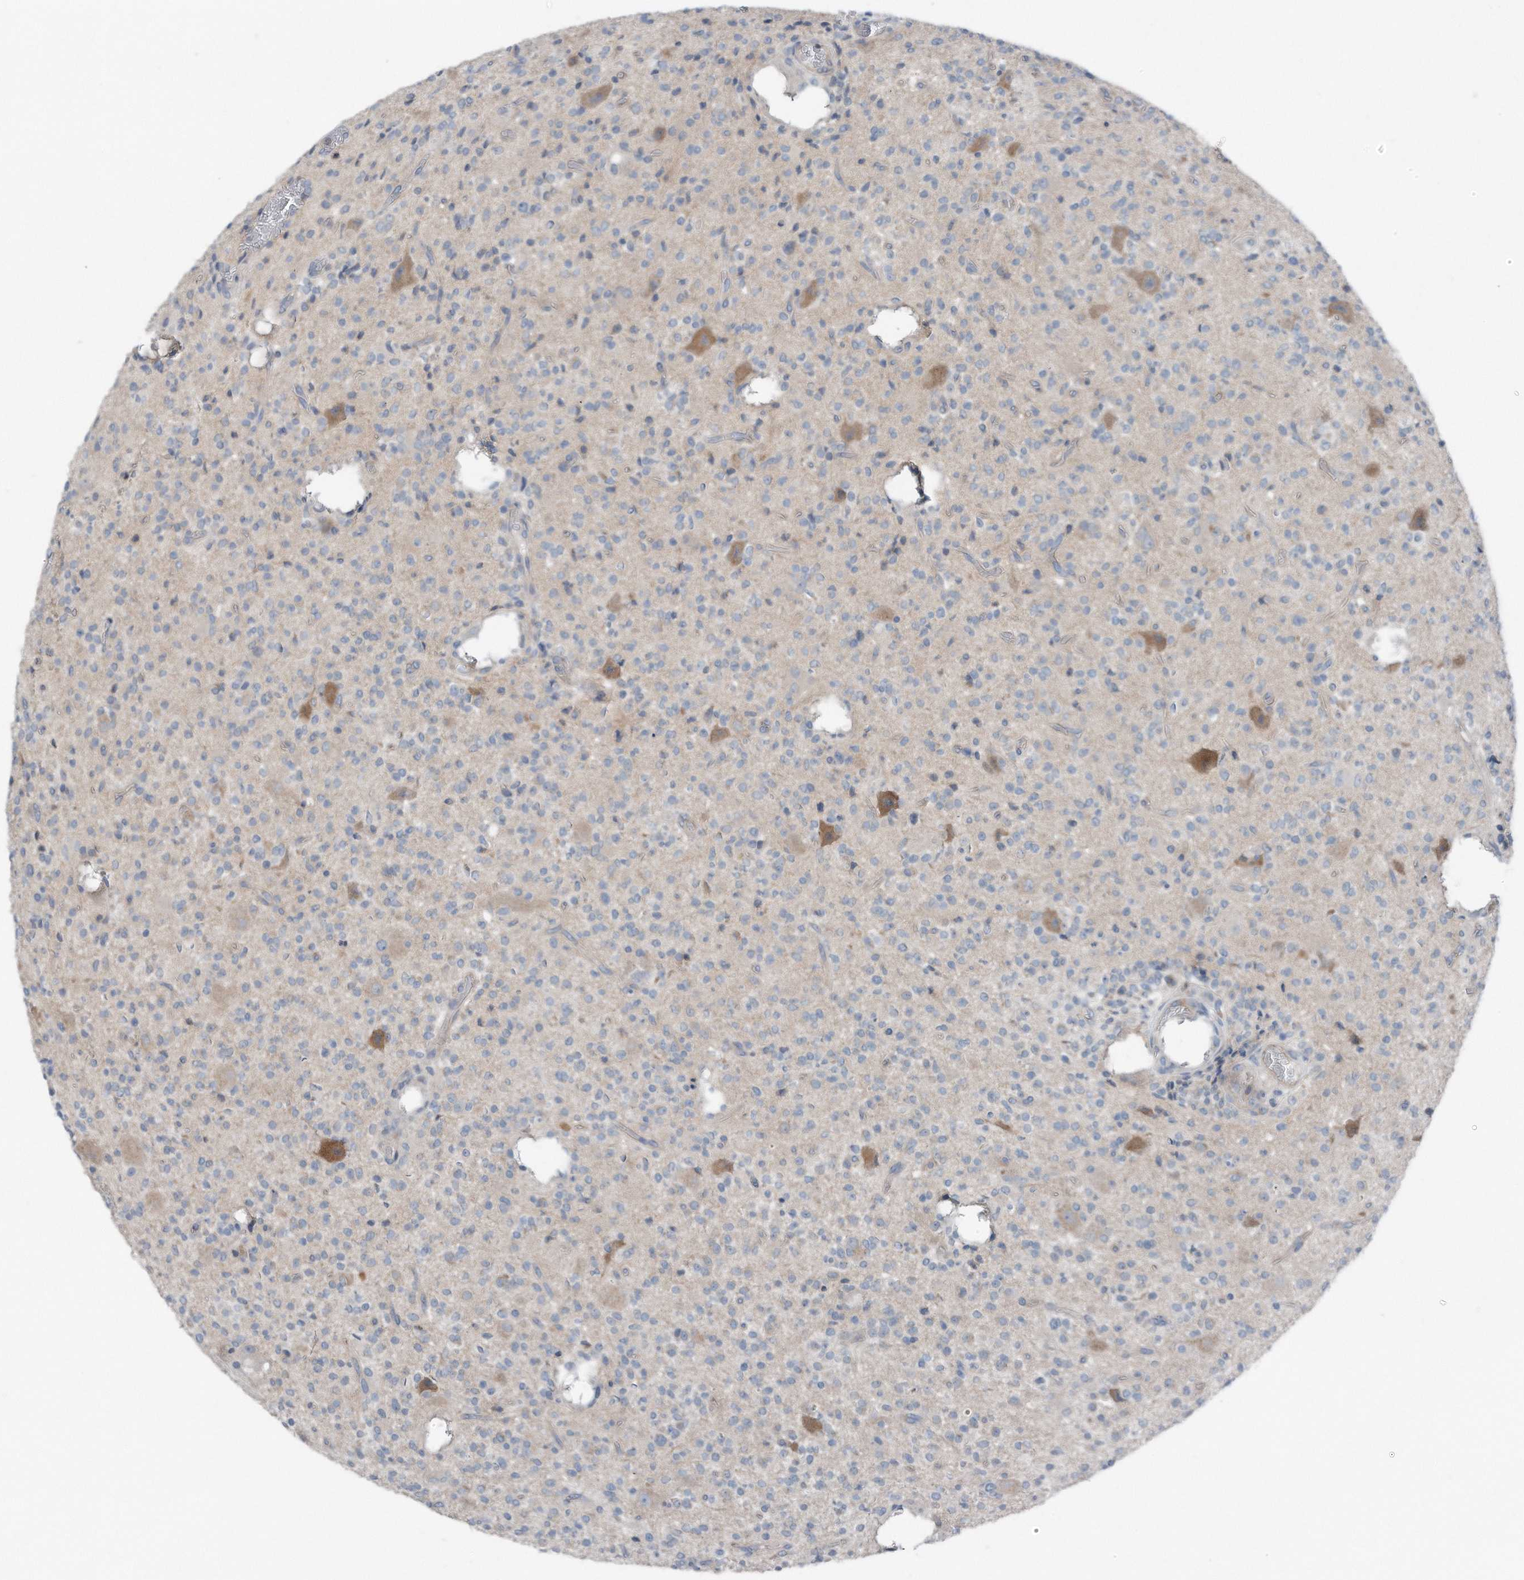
{"staining": {"intensity": "negative", "quantity": "none", "location": "none"}, "tissue": "glioma", "cell_type": "Tumor cells", "image_type": "cancer", "snomed": [{"axis": "morphology", "description": "Glioma, malignant, High grade"}, {"axis": "topography", "description": "Brain"}], "caption": "High power microscopy photomicrograph of an IHC histopathology image of malignant glioma (high-grade), revealing no significant staining in tumor cells.", "gene": "YRDC", "patient": {"sex": "male", "age": 34}}